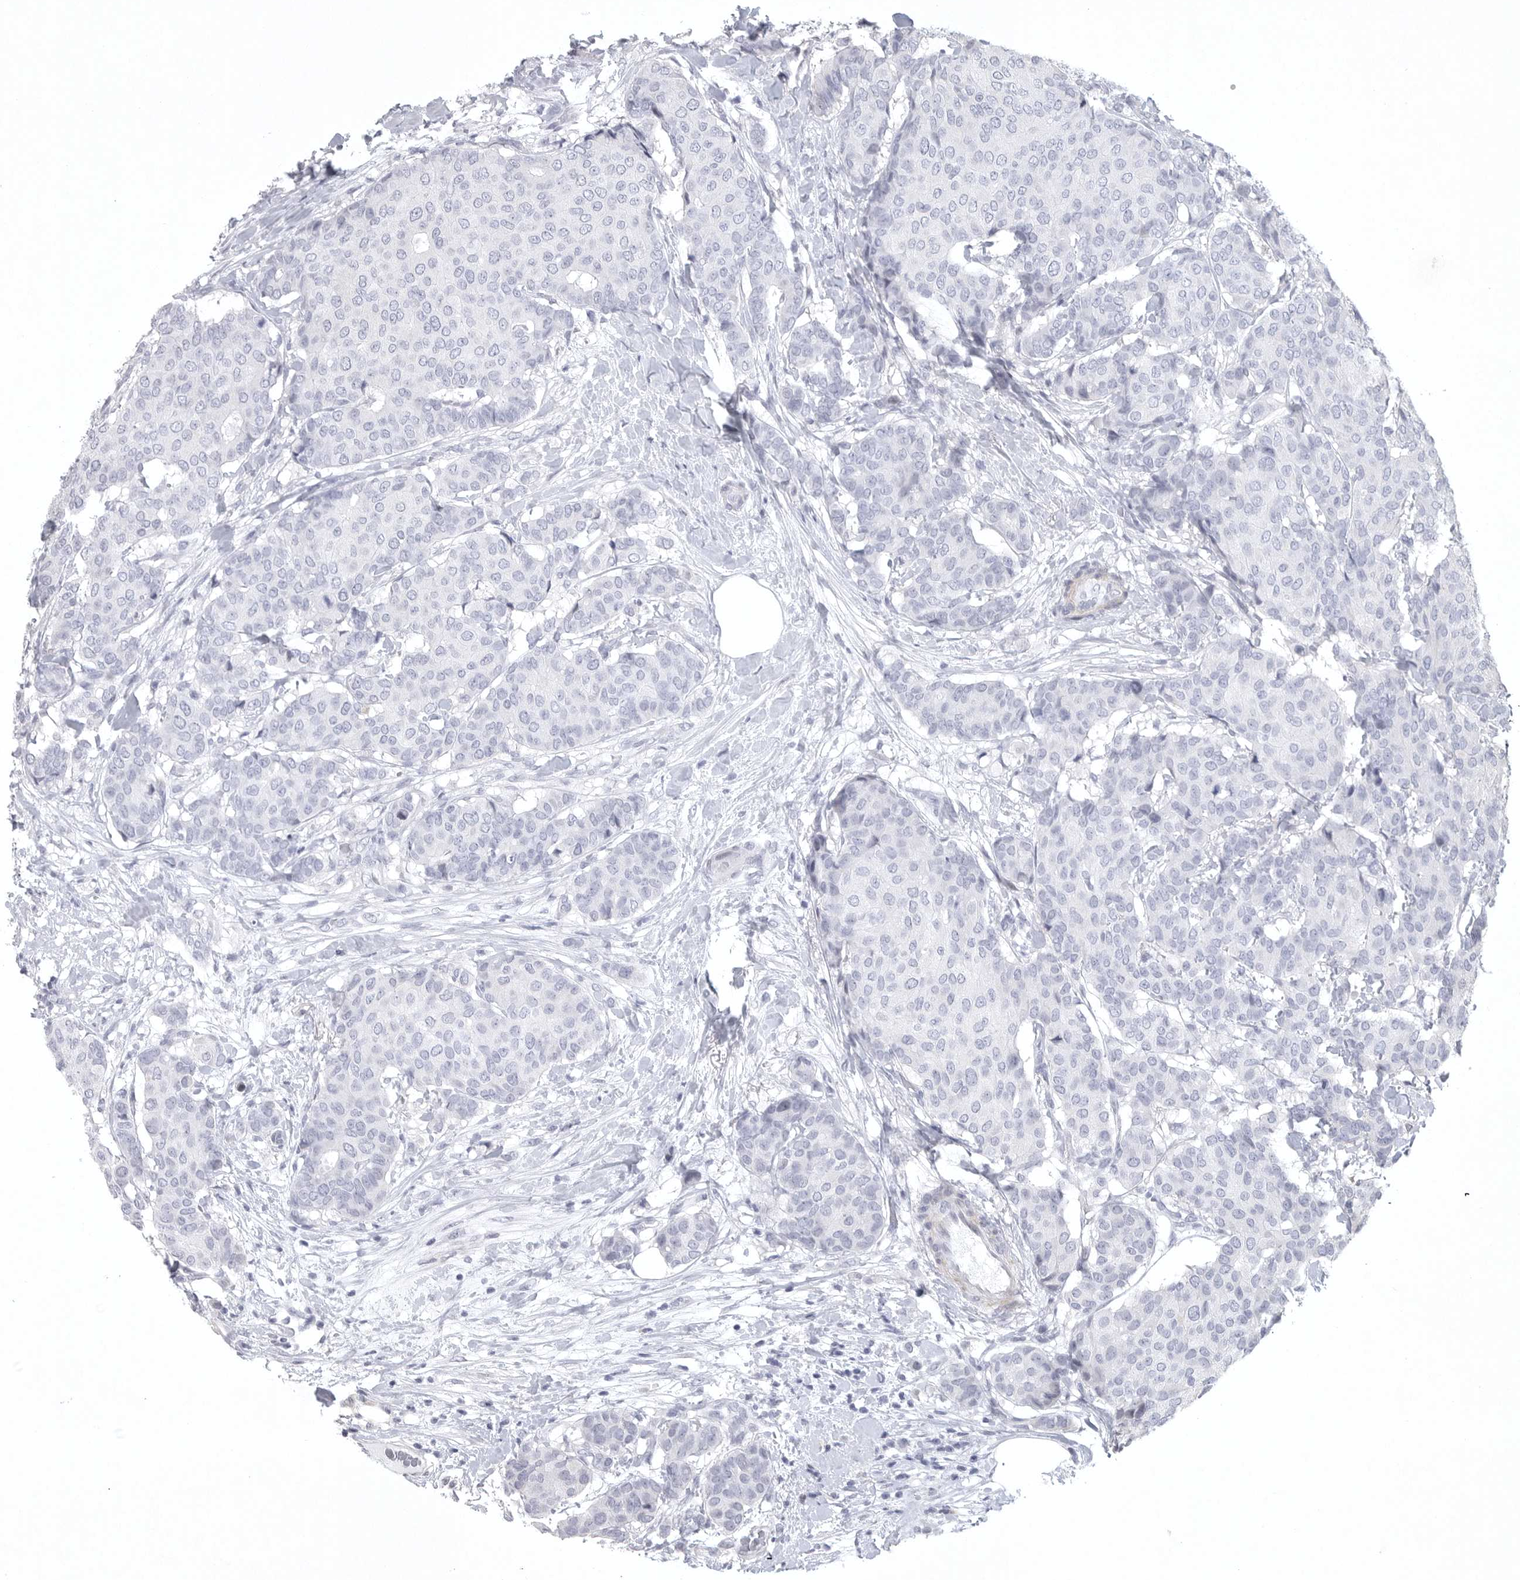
{"staining": {"intensity": "negative", "quantity": "none", "location": "none"}, "tissue": "breast cancer", "cell_type": "Tumor cells", "image_type": "cancer", "snomed": [{"axis": "morphology", "description": "Duct carcinoma"}, {"axis": "topography", "description": "Breast"}], "caption": "A high-resolution image shows immunohistochemistry staining of breast cancer, which demonstrates no significant positivity in tumor cells.", "gene": "TNR", "patient": {"sex": "female", "age": 75}}